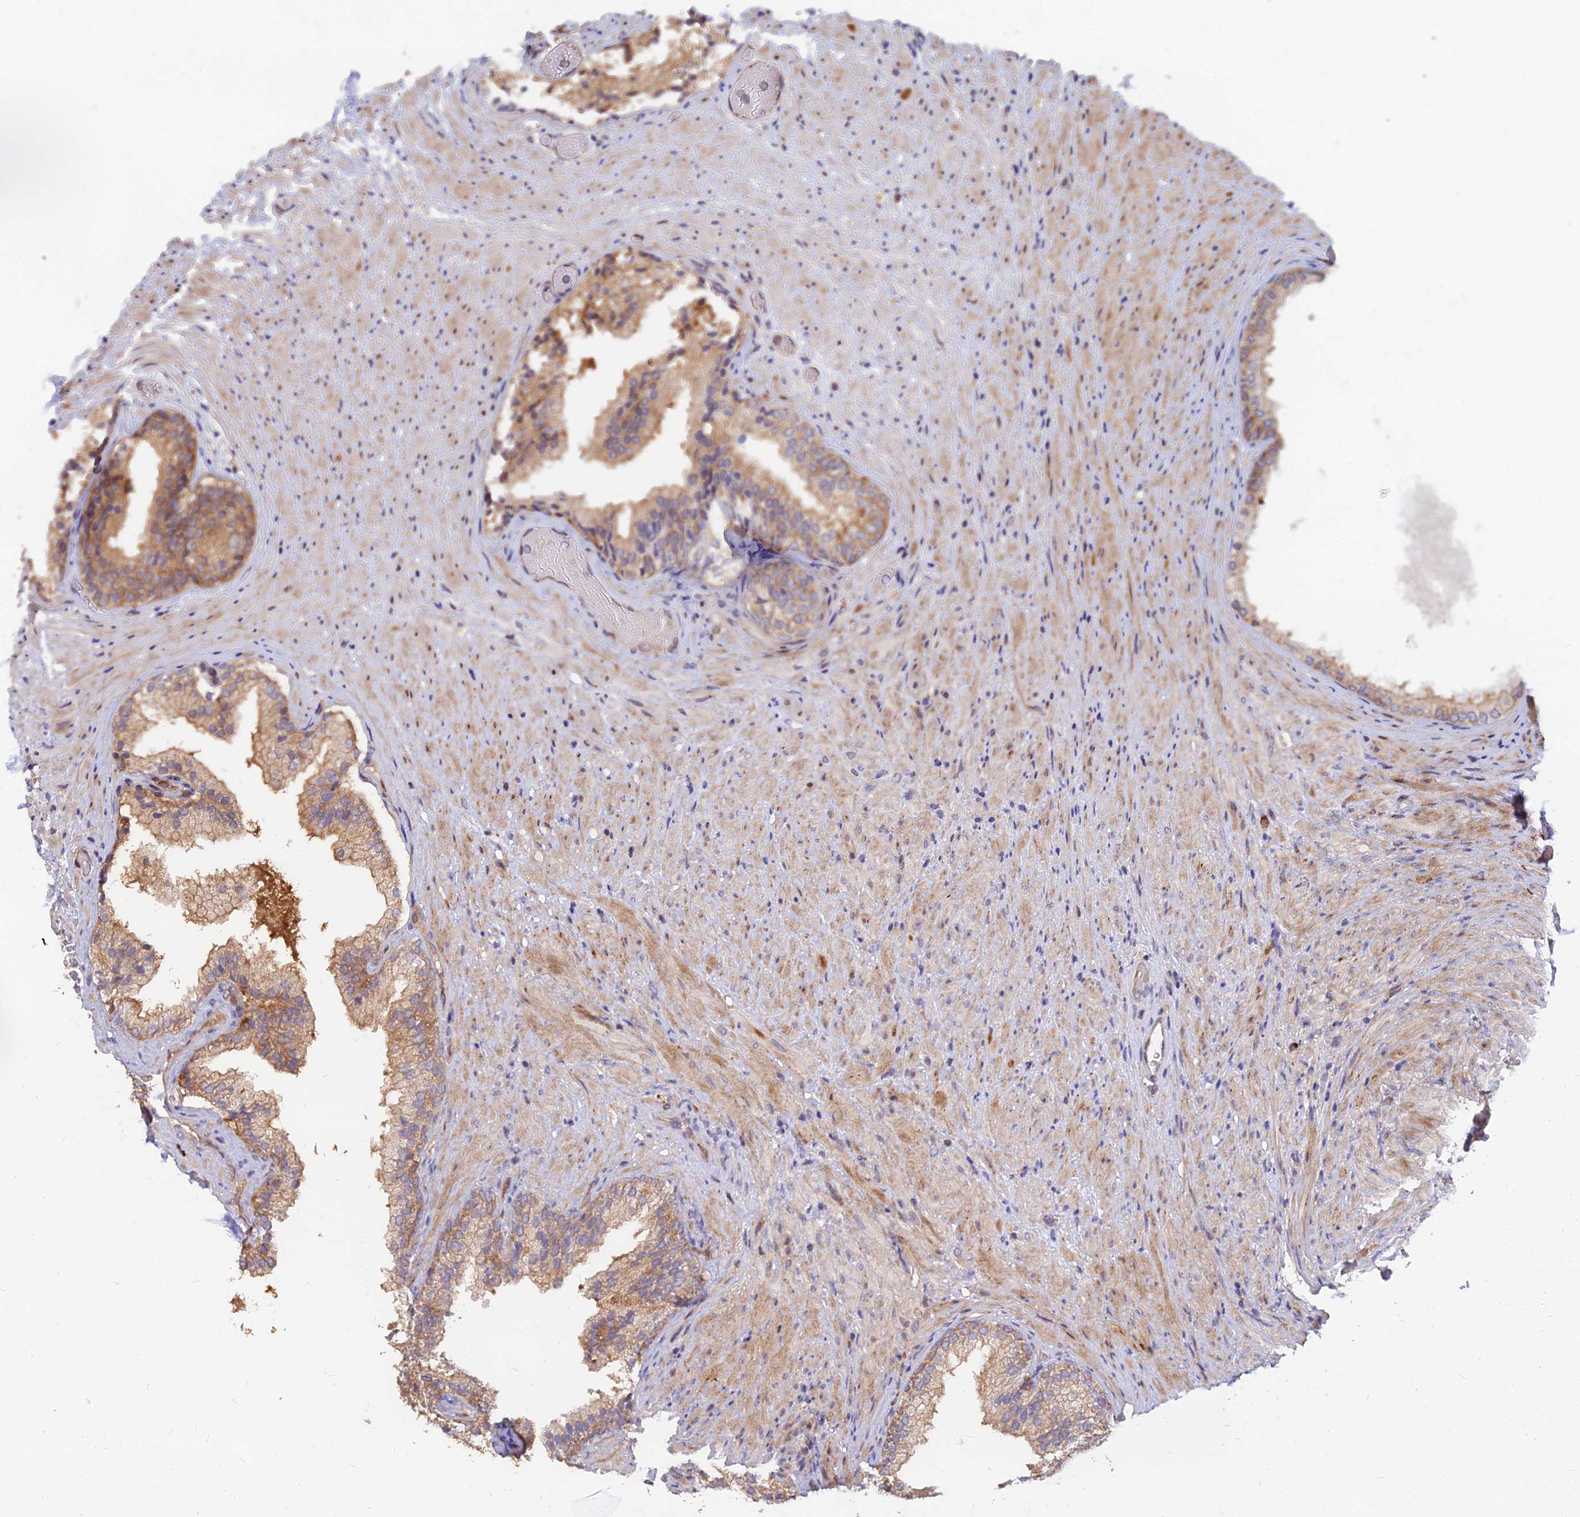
{"staining": {"intensity": "moderate", "quantity": ">75%", "location": "cytoplasmic/membranous"}, "tissue": "prostate", "cell_type": "Glandular cells", "image_type": "normal", "snomed": [{"axis": "morphology", "description": "Normal tissue, NOS"}, {"axis": "topography", "description": "Prostate"}], "caption": "A brown stain labels moderate cytoplasmic/membranous staining of a protein in glandular cells of benign human prostate. The protein of interest is stained brown, and the nuclei are stained in blue (DAB IHC with brightfield microscopy, high magnification).", "gene": "CCT6A", "patient": {"sex": "male", "age": 76}}